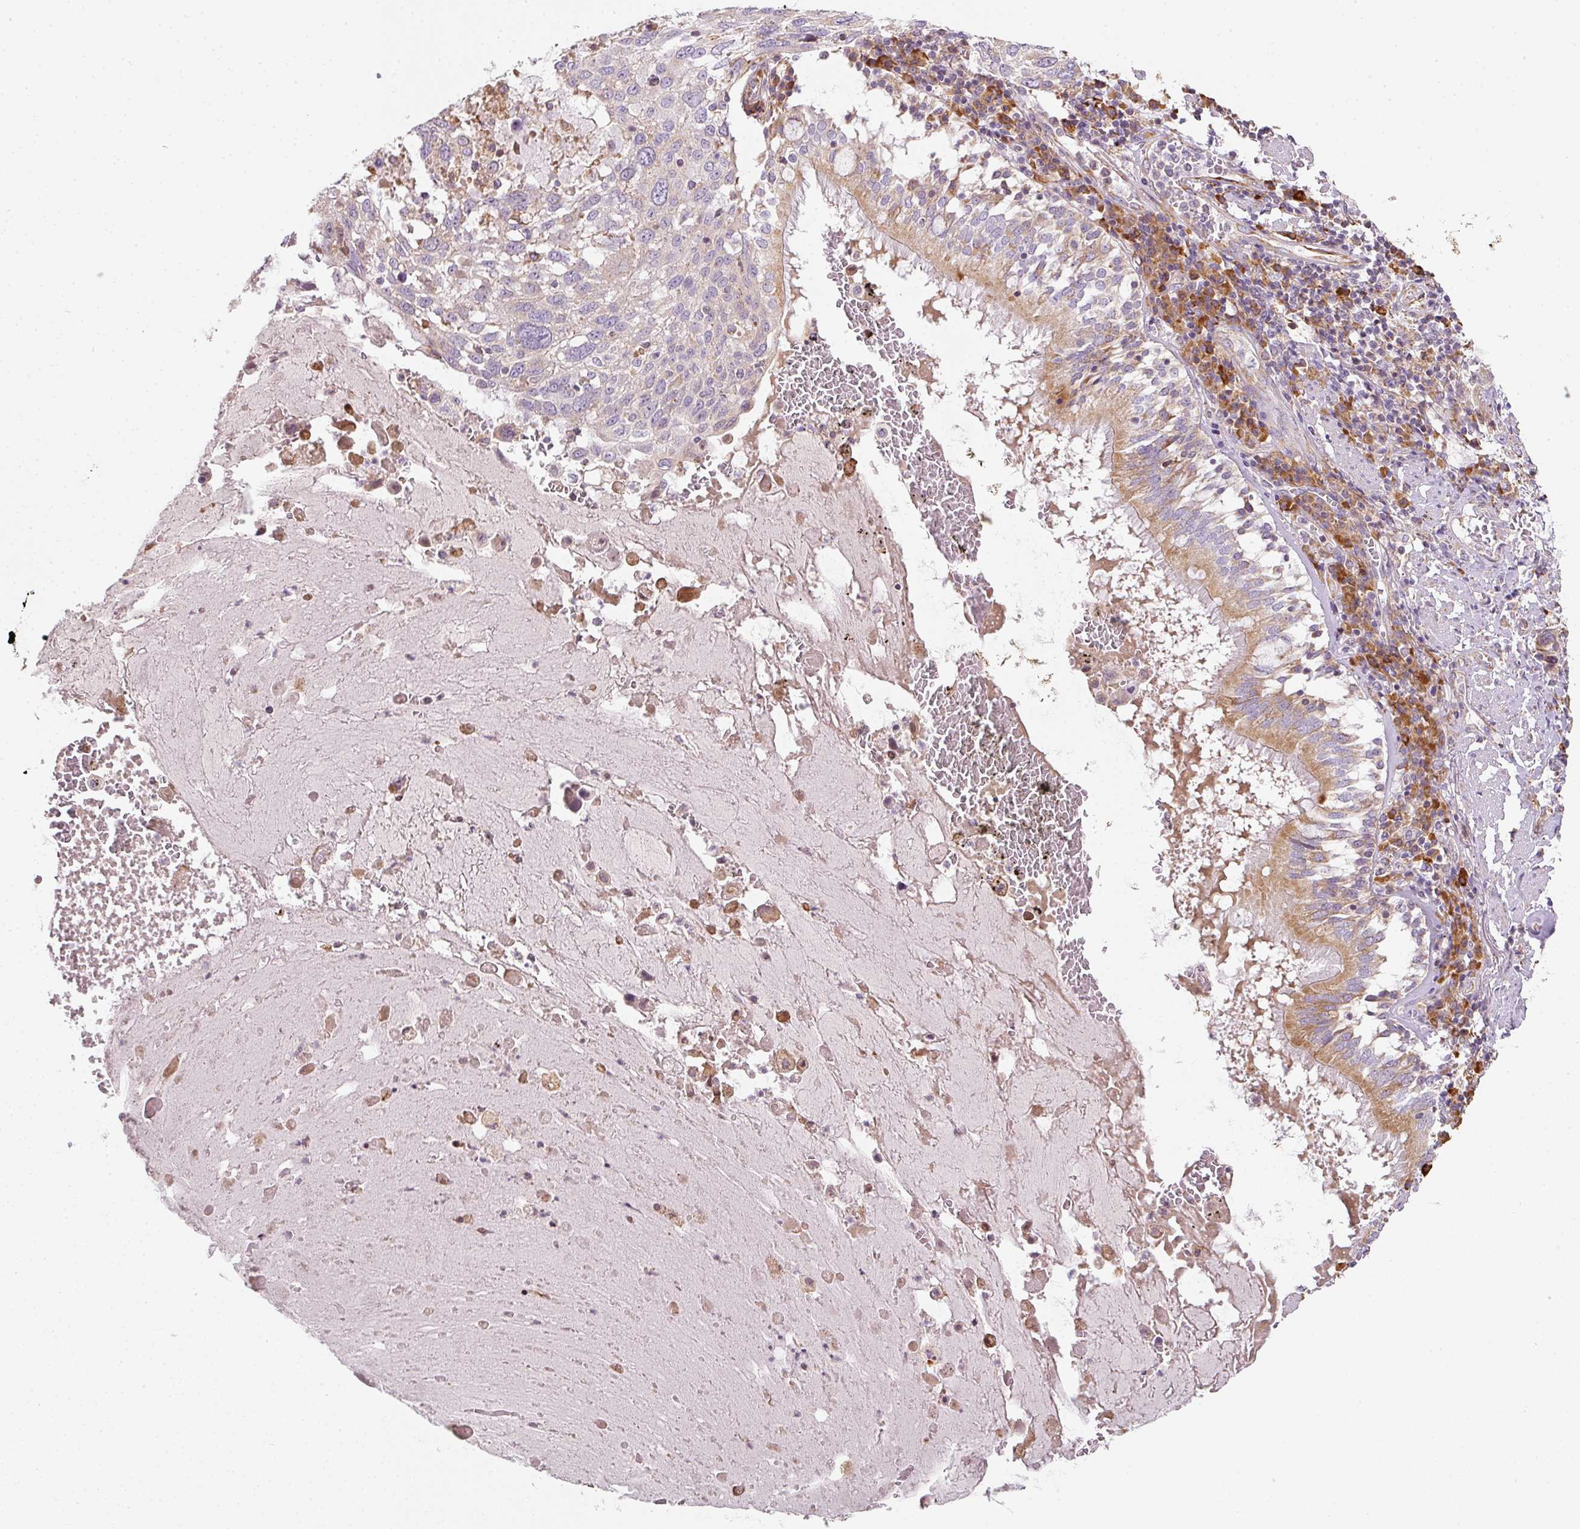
{"staining": {"intensity": "negative", "quantity": "none", "location": "none"}, "tissue": "lung cancer", "cell_type": "Tumor cells", "image_type": "cancer", "snomed": [{"axis": "morphology", "description": "Squamous cell carcinoma, NOS"}, {"axis": "topography", "description": "Lung"}], "caption": "Tumor cells show no significant protein staining in squamous cell carcinoma (lung).", "gene": "MORN4", "patient": {"sex": "male", "age": 65}}